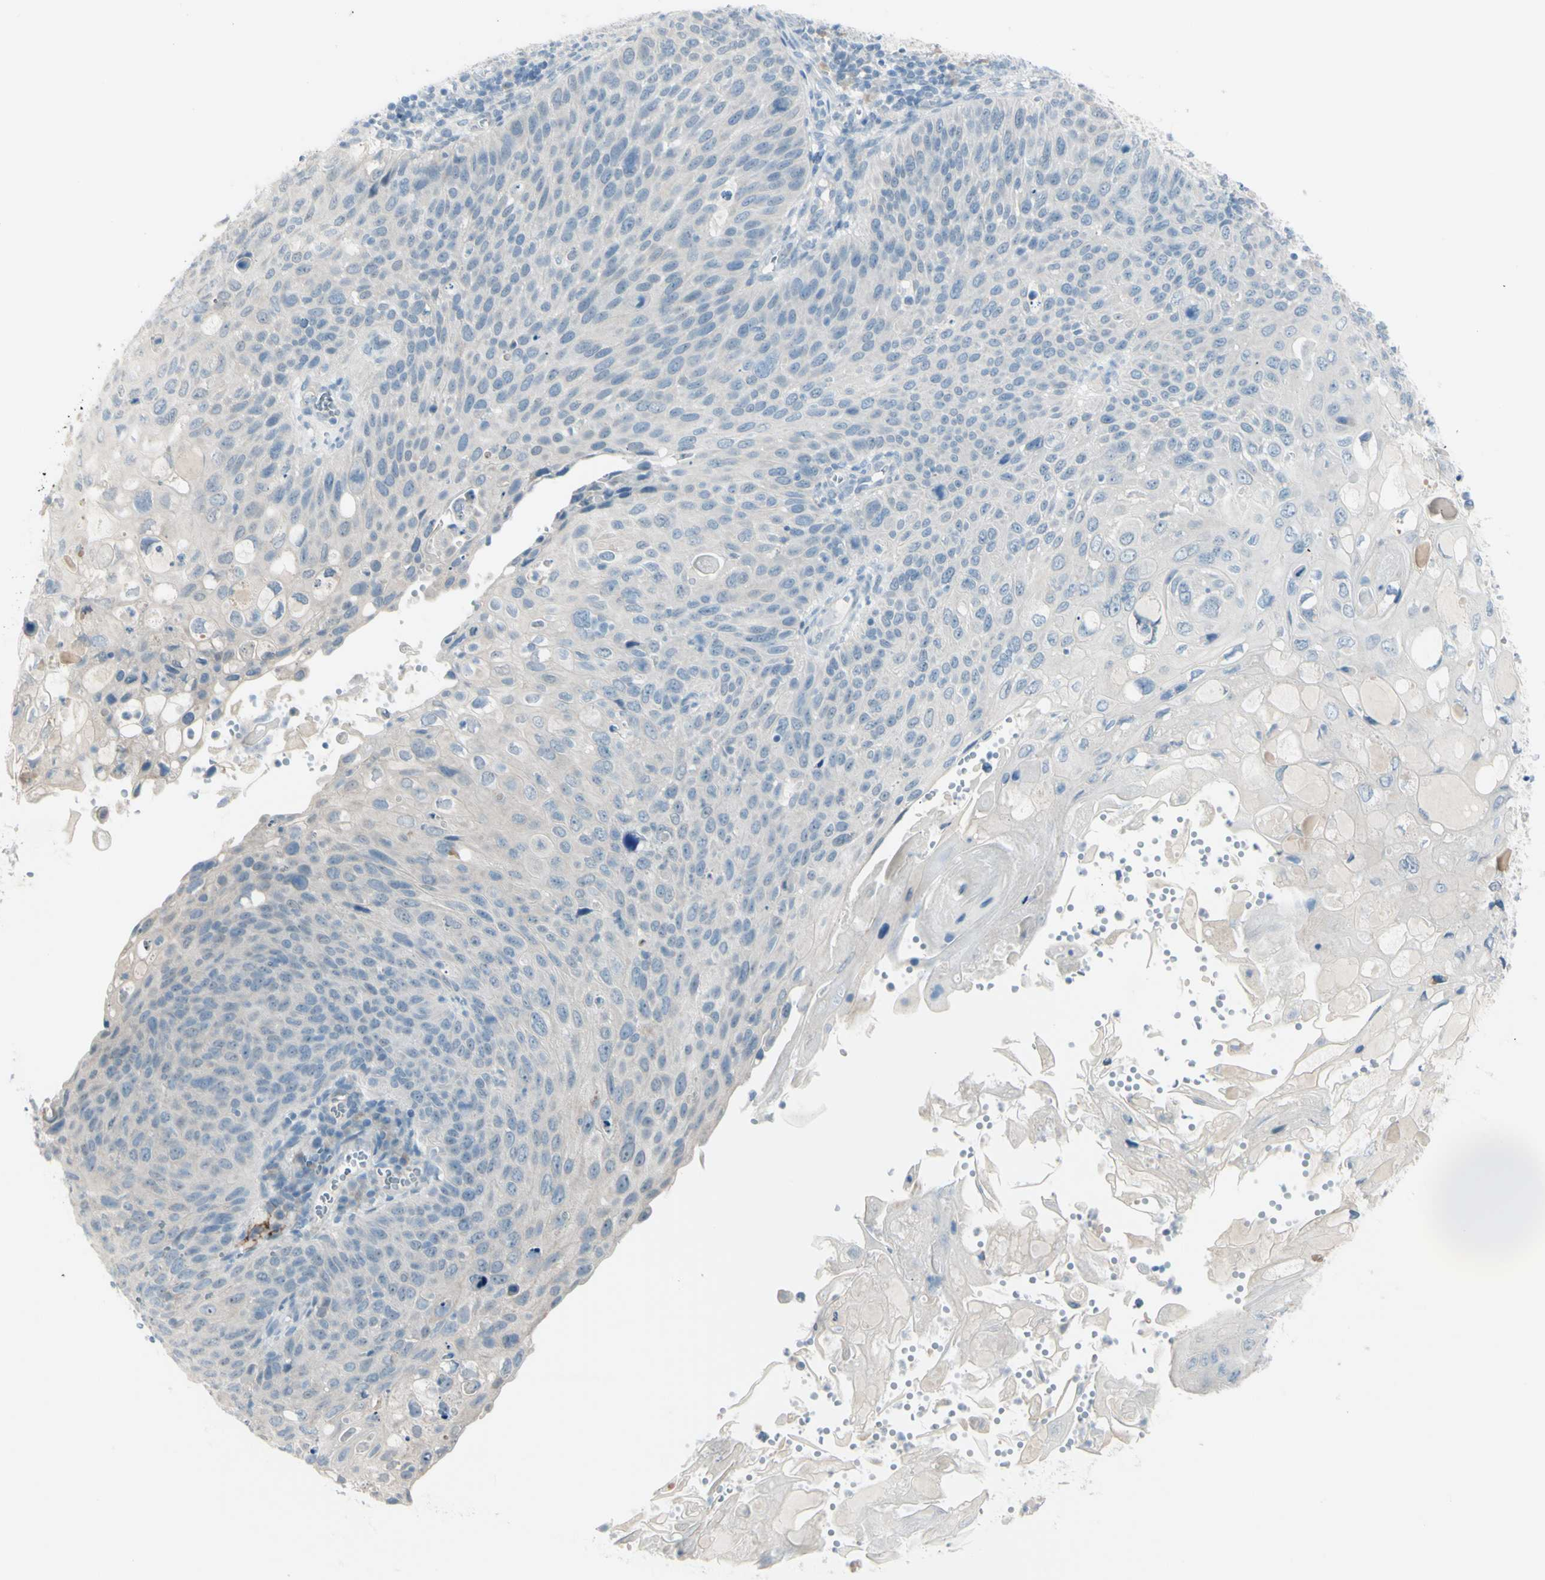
{"staining": {"intensity": "negative", "quantity": "none", "location": "none"}, "tissue": "cervical cancer", "cell_type": "Tumor cells", "image_type": "cancer", "snomed": [{"axis": "morphology", "description": "Squamous cell carcinoma, NOS"}, {"axis": "topography", "description": "Cervix"}], "caption": "Tumor cells are negative for brown protein staining in cervical cancer. Brightfield microscopy of IHC stained with DAB (brown) and hematoxylin (blue), captured at high magnification.", "gene": "GPR34", "patient": {"sex": "female", "age": 70}}